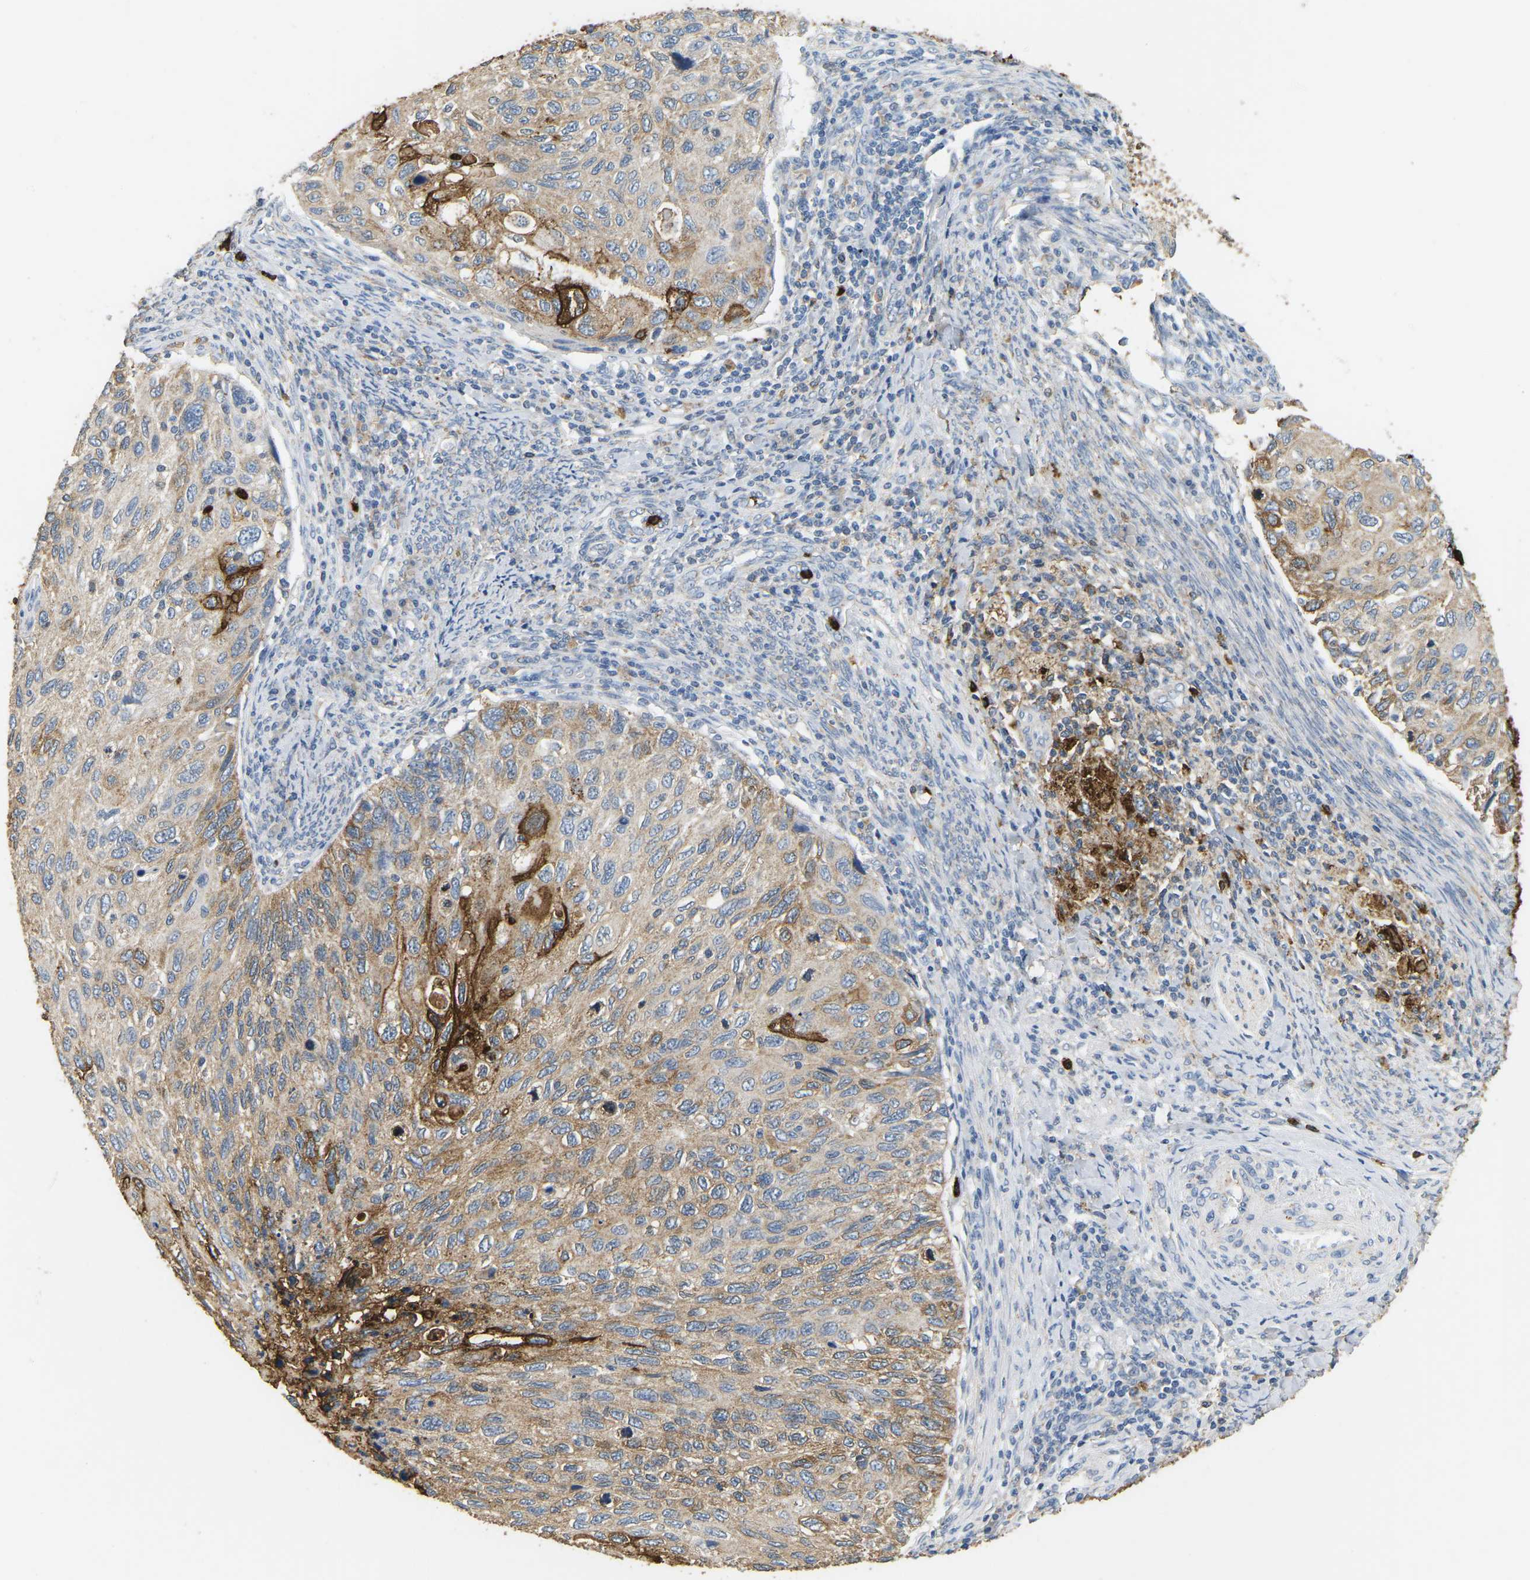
{"staining": {"intensity": "moderate", "quantity": ">75%", "location": "cytoplasmic/membranous"}, "tissue": "cervical cancer", "cell_type": "Tumor cells", "image_type": "cancer", "snomed": [{"axis": "morphology", "description": "Squamous cell carcinoma, NOS"}, {"axis": "topography", "description": "Cervix"}], "caption": "Immunohistochemistry histopathology image of neoplastic tissue: human cervical squamous cell carcinoma stained using immunohistochemistry (IHC) exhibits medium levels of moderate protein expression localized specifically in the cytoplasmic/membranous of tumor cells, appearing as a cytoplasmic/membranous brown color.", "gene": "ADM", "patient": {"sex": "female", "age": 70}}